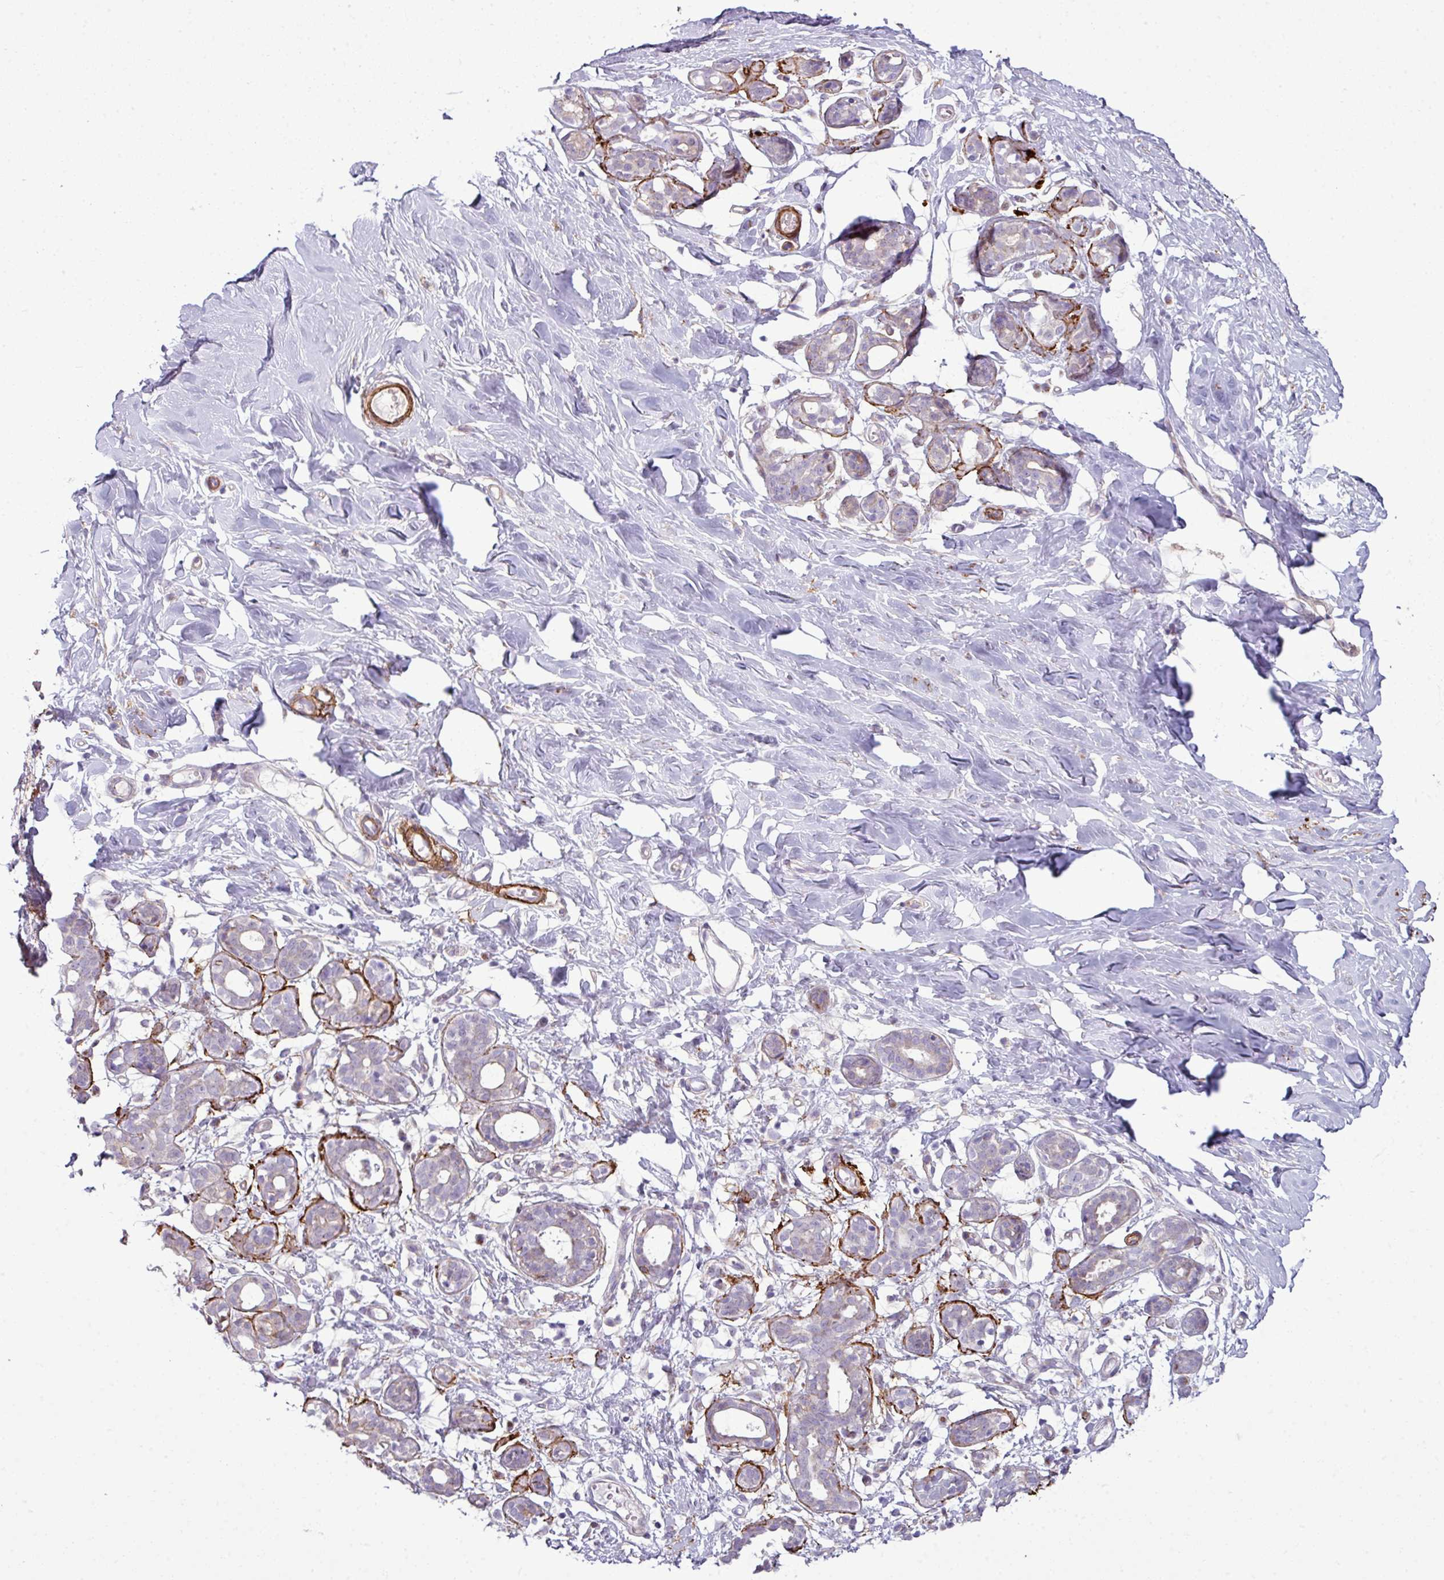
{"staining": {"intensity": "negative", "quantity": "none", "location": "none"}, "tissue": "breast", "cell_type": "Adipocytes", "image_type": "normal", "snomed": [{"axis": "morphology", "description": "Normal tissue, NOS"}, {"axis": "topography", "description": "Breast"}], "caption": "Adipocytes show no significant protein expression in benign breast. The staining is performed using DAB brown chromogen with nuclei counter-stained in using hematoxylin.", "gene": "COL8A1", "patient": {"sex": "female", "age": 27}}